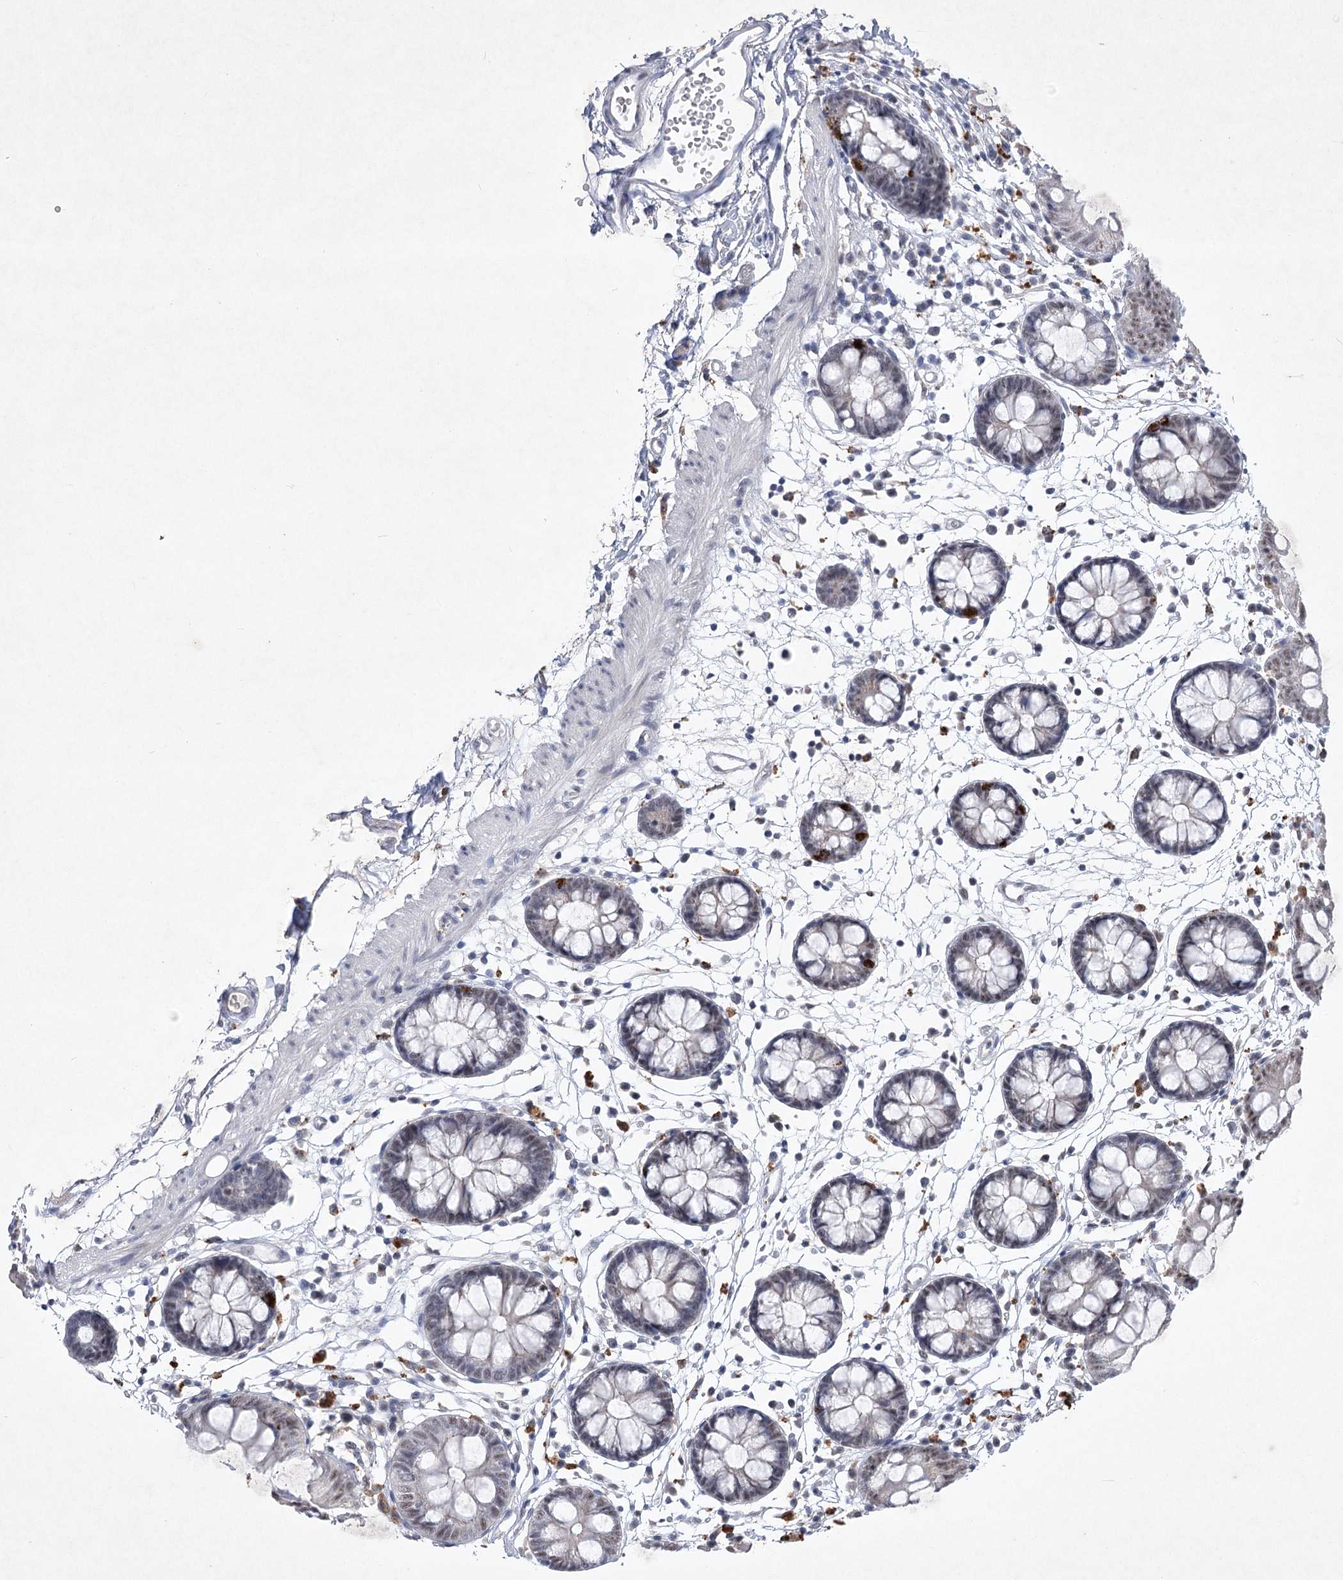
{"staining": {"intensity": "negative", "quantity": "none", "location": "none"}, "tissue": "colon", "cell_type": "Endothelial cells", "image_type": "normal", "snomed": [{"axis": "morphology", "description": "Normal tissue, NOS"}, {"axis": "topography", "description": "Colon"}], "caption": "This is an immunohistochemistry (IHC) photomicrograph of normal colon. There is no positivity in endothelial cells.", "gene": "ENSG00000275740", "patient": {"sex": "male", "age": 56}}